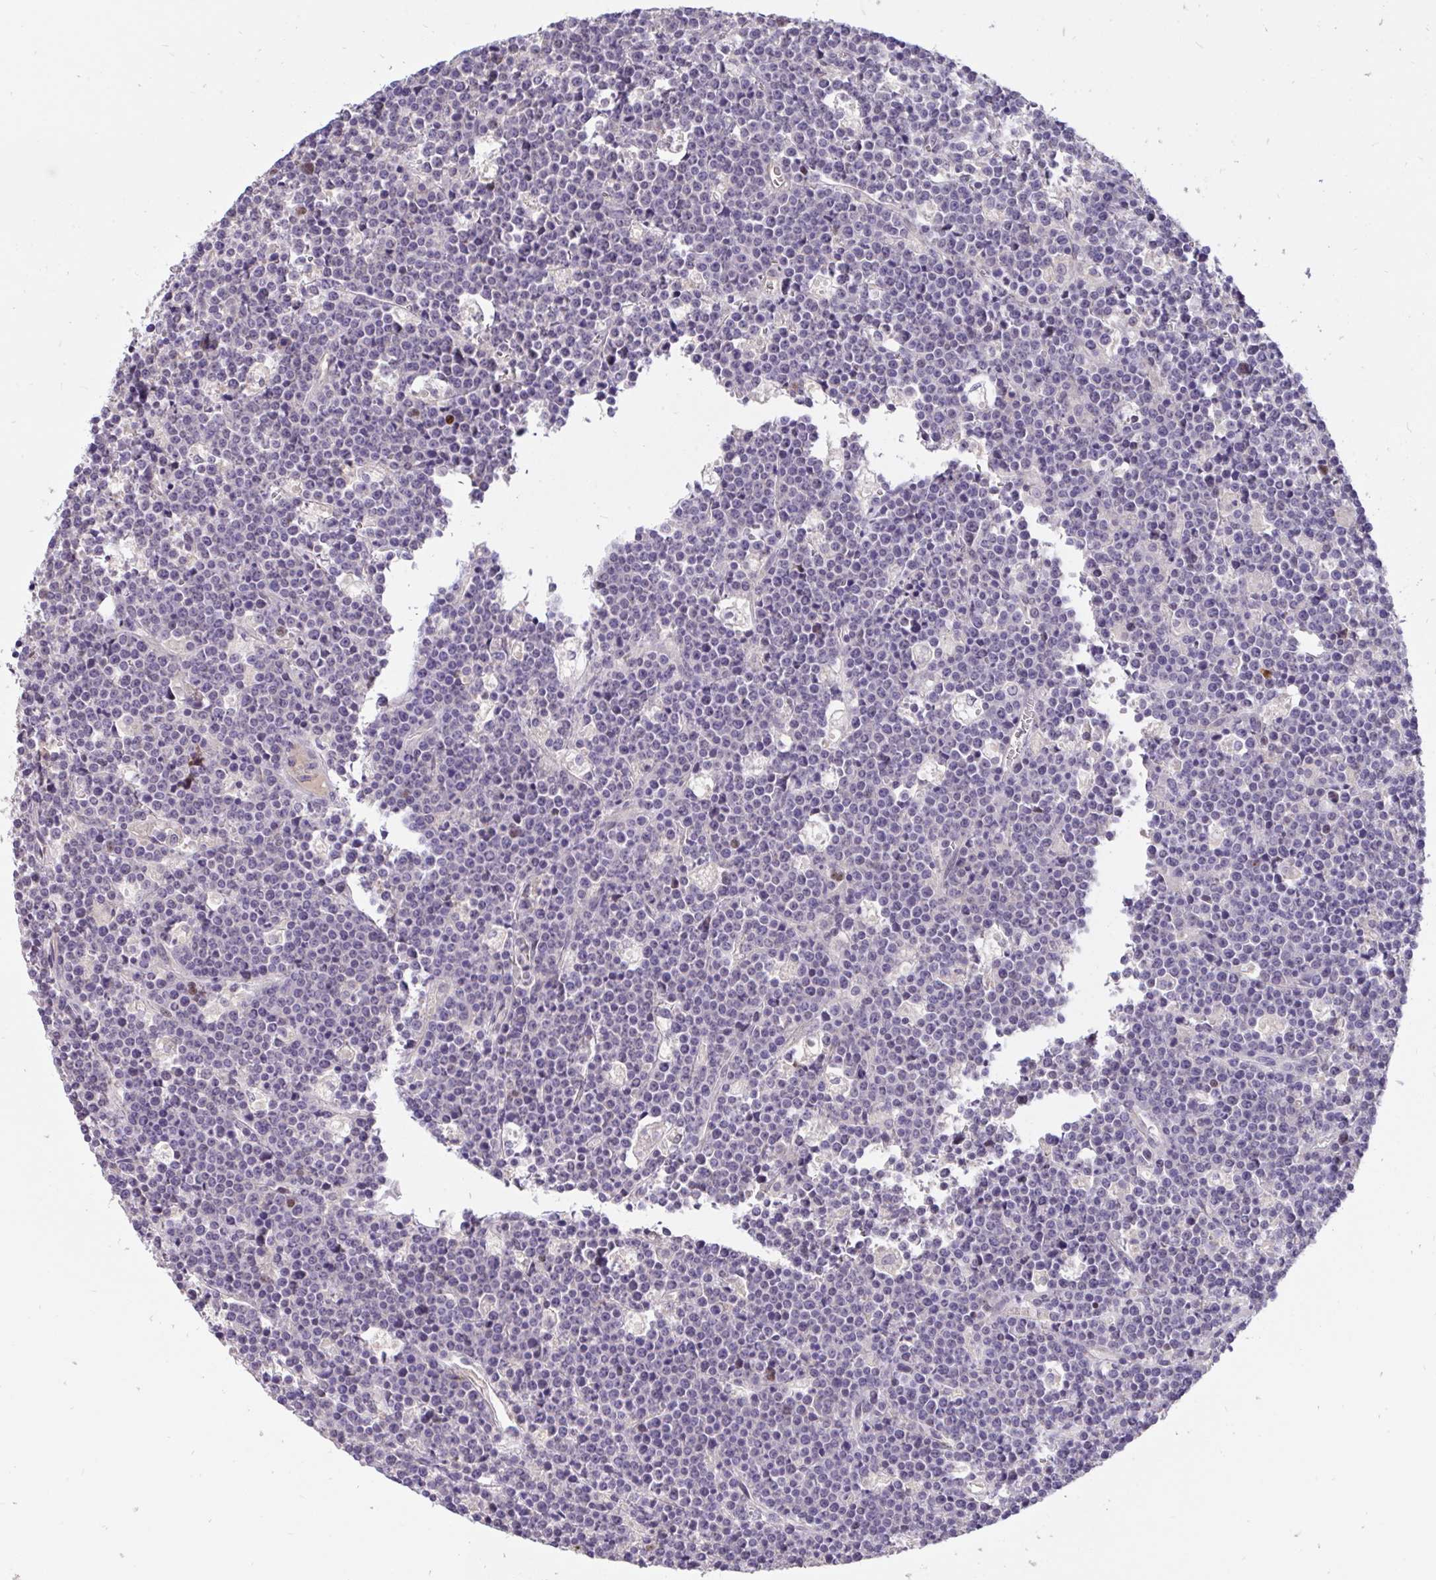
{"staining": {"intensity": "negative", "quantity": "none", "location": "none"}, "tissue": "lymphoma", "cell_type": "Tumor cells", "image_type": "cancer", "snomed": [{"axis": "morphology", "description": "Malignant lymphoma, non-Hodgkin's type, High grade"}, {"axis": "topography", "description": "Ovary"}], "caption": "DAB (3,3'-diaminobenzidine) immunohistochemical staining of malignant lymphoma, non-Hodgkin's type (high-grade) reveals no significant expression in tumor cells. (DAB (3,3'-diaminobenzidine) immunohistochemistry (IHC) visualized using brightfield microscopy, high magnification).", "gene": "C19orf54", "patient": {"sex": "female", "age": 56}}